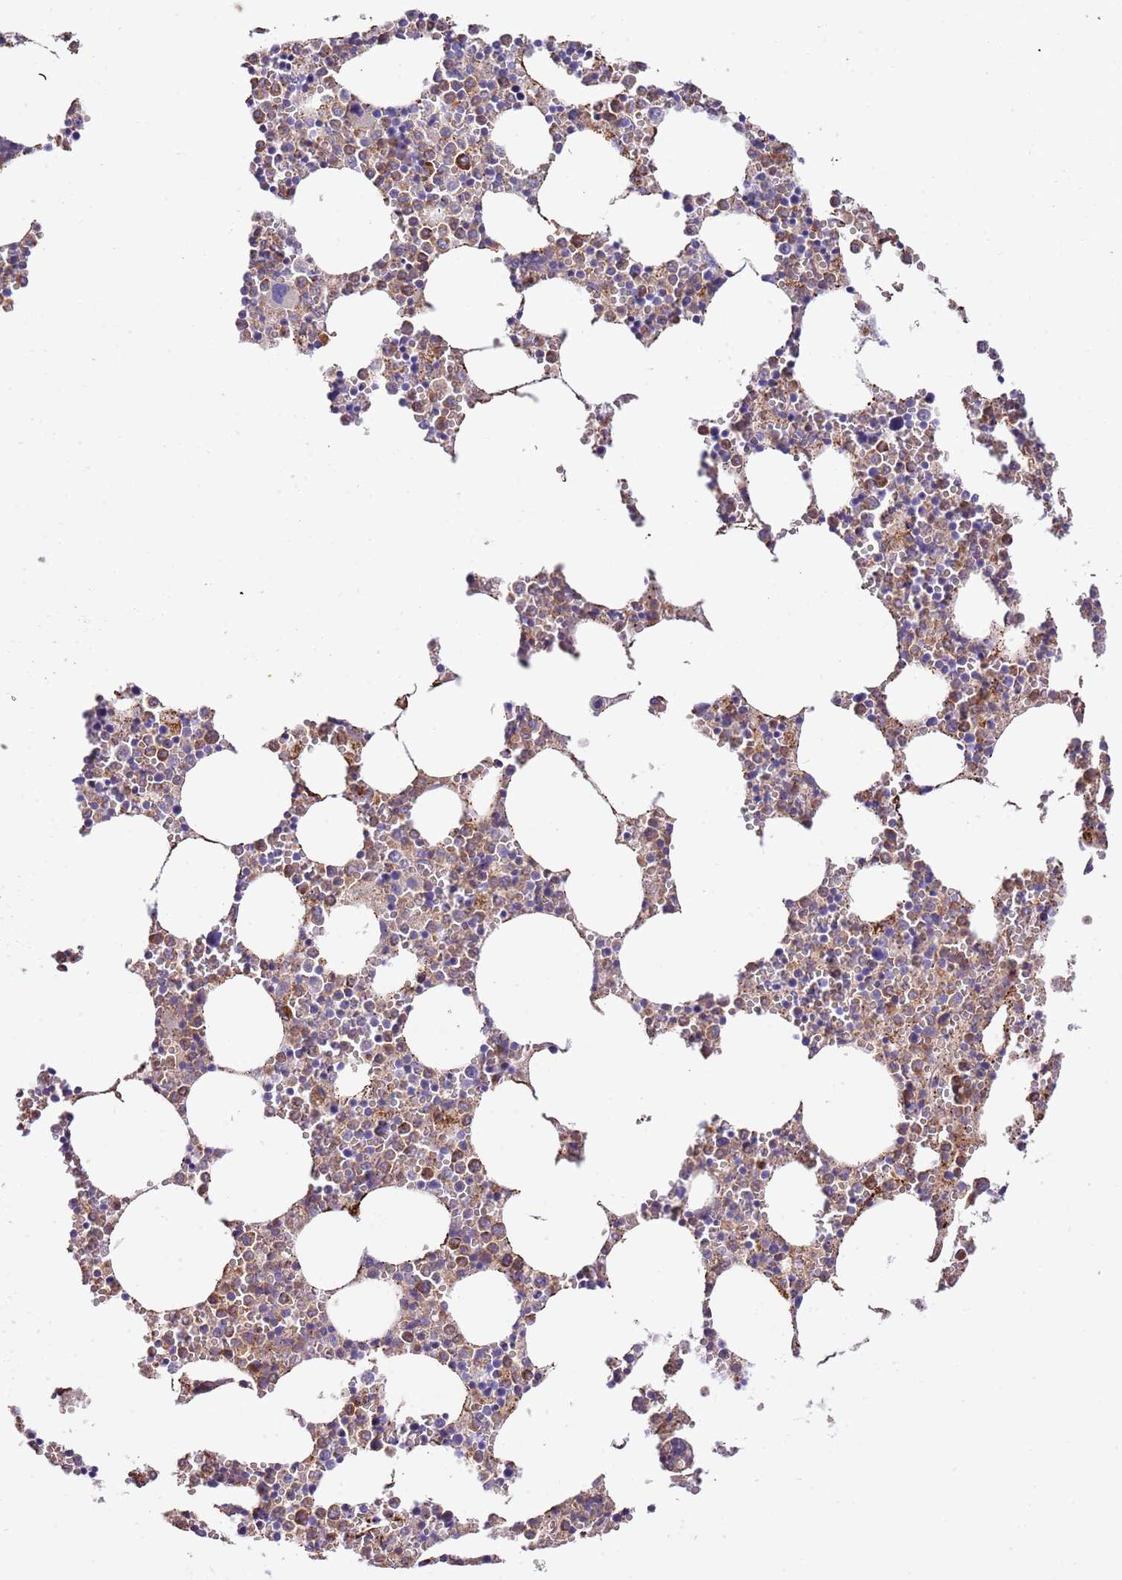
{"staining": {"intensity": "moderate", "quantity": "25%-75%", "location": "cytoplasmic/membranous"}, "tissue": "bone marrow", "cell_type": "Hematopoietic cells", "image_type": "normal", "snomed": [{"axis": "morphology", "description": "Normal tissue, NOS"}, {"axis": "topography", "description": "Bone marrow"}], "caption": "Immunohistochemical staining of normal bone marrow displays 25%-75% levels of moderate cytoplasmic/membranous protein positivity in about 25%-75% of hematopoietic cells. The staining was performed using DAB, with brown indicating positive protein expression. Nuclei are stained blue with hematoxylin.", "gene": "DOCK6", "patient": {"sex": "female", "age": 64}}